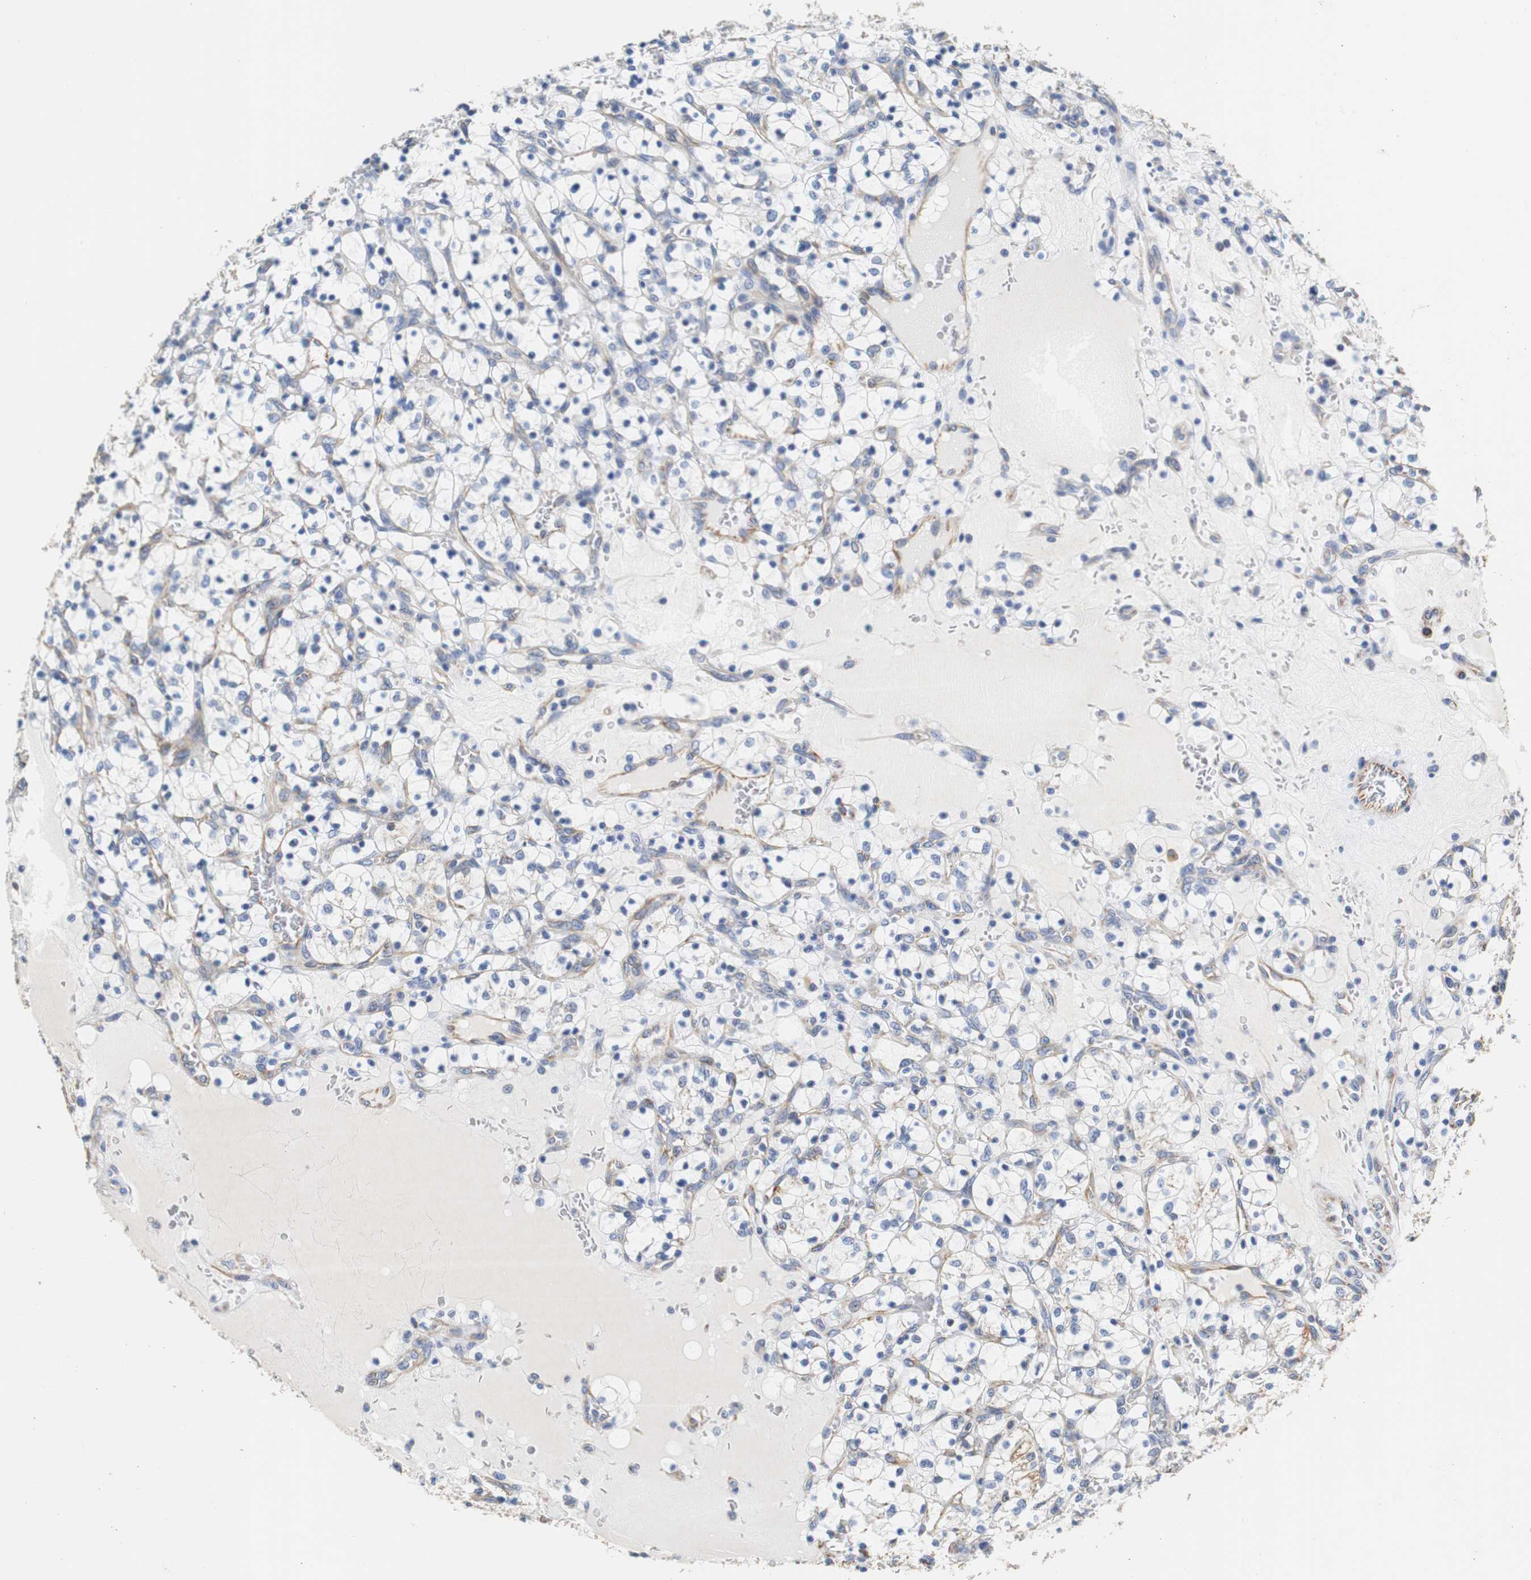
{"staining": {"intensity": "negative", "quantity": "none", "location": "none"}, "tissue": "renal cancer", "cell_type": "Tumor cells", "image_type": "cancer", "snomed": [{"axis": "morphology", "description": "Adenocarcinoma, NOS"}, {"axis": "topography", "description": "Kidney"}], "caption": "IHC image of human adenocarcinoma (renal) stained for a protein (brown), which reveals no expression in tumor cells. The staining is performed using DAB brown chromogen with nuclei counter-stained in using hematoxylin.", "gene": "PCK1", "patient": {"sex": "female", "age": 69}}